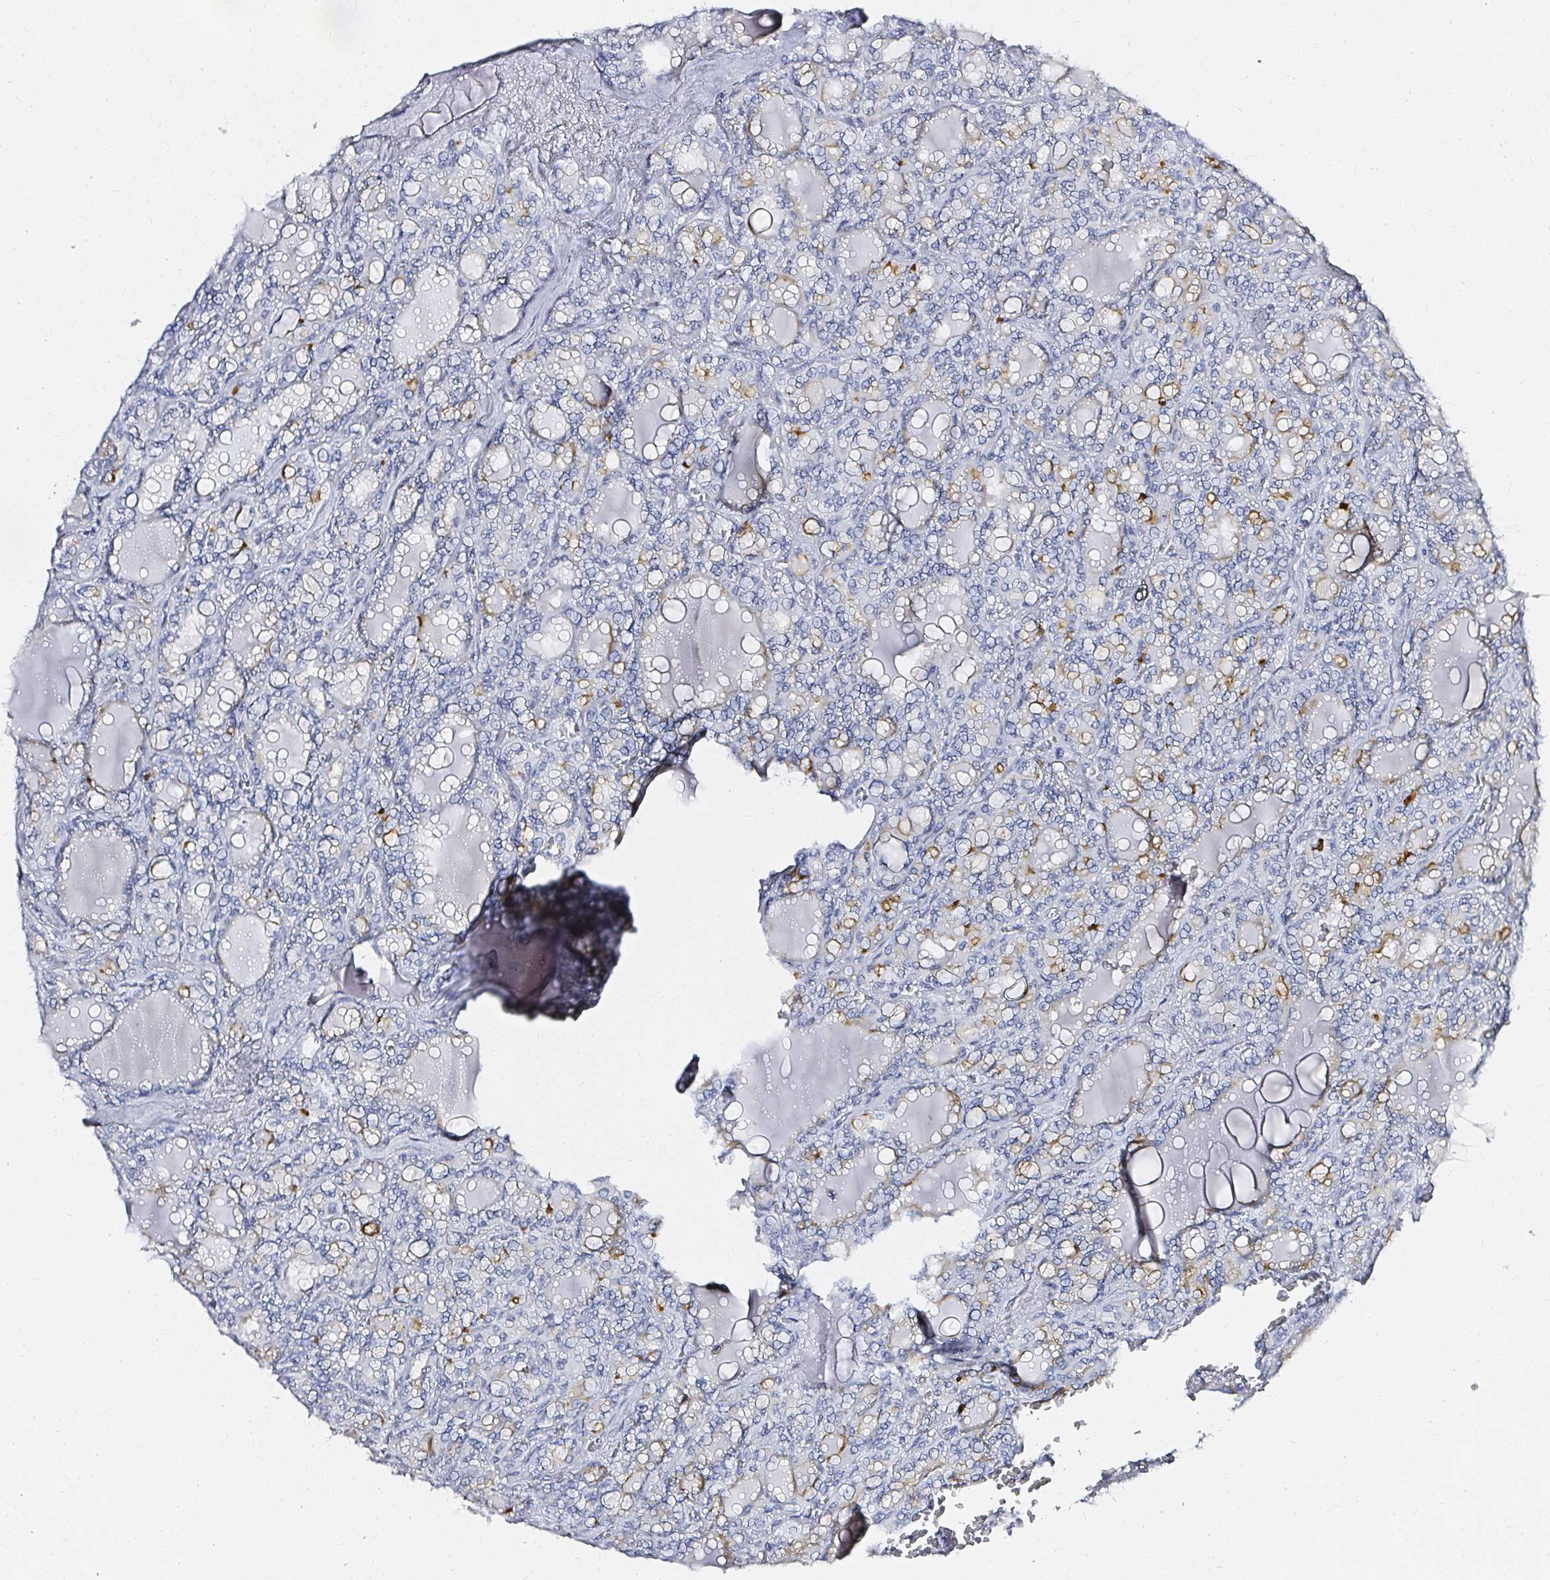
{"staining": {"intensity": "moderate", "quantity": "<25%", "location": "cytoplasmic/membranous"}, "tissue": "thyroid cancer", "cell_type": "Tumor cells", "image_type": "cancer", "snomed": [{"axis": "morphology", "description": "Papillary adenocarcinoma, NOS"}, {"axis": "topography", "description": "Thyroid gland"}], "caption": "DAB (3,3'-diaminobenzidine) immunohistochemical staining of human thyroid cancer displays moderate cytoplasmic/membranous protein staining in approximately <25% of tumor cells.", "gene": "ACAN", "patient": {"sex": "male", "age": 87}}